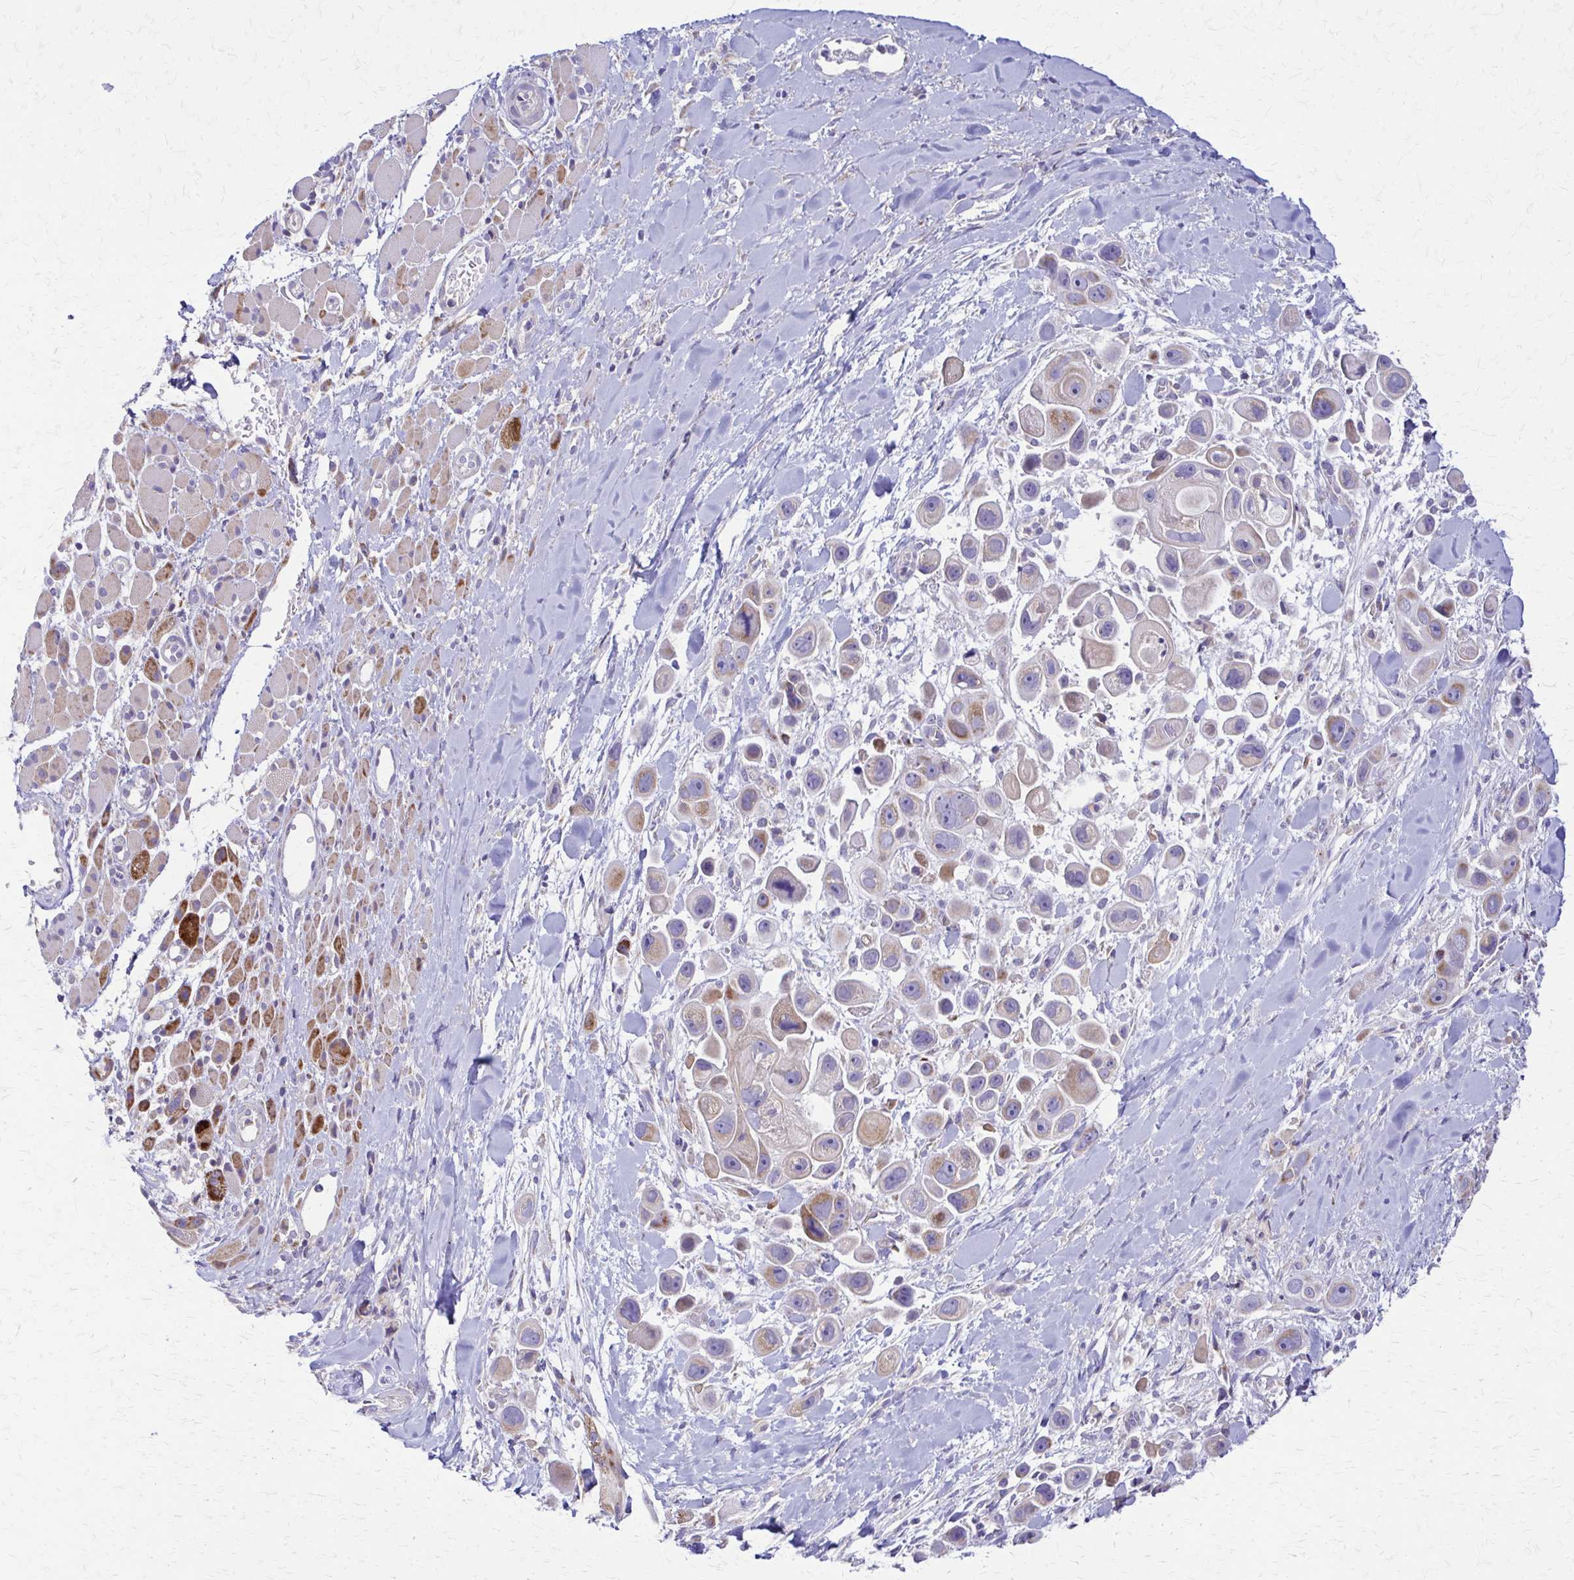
{"staining": {"intensity": "moderate", "quantity": "25%-75%", "location": "cytoplasmic/membranous"}, "tissue": "skin cancer", "cell_type": "Tumor cells", "image_type": "cancer", "snomed": [{"axis": "morphology", "description": "Squamous cell carcinoma, NOS"}, {"axis": "topography", "description": "Skin"}], "caption": "Moderate cytoplasmic/membranous staining for a protein is identified in approximately 25%-75% of tumor cells of squamous cell carcinoma (skin) using immunohistochemistry (IHC).", "gene": "SAMD13", "patient": {"sex": "male", "age": 67}}